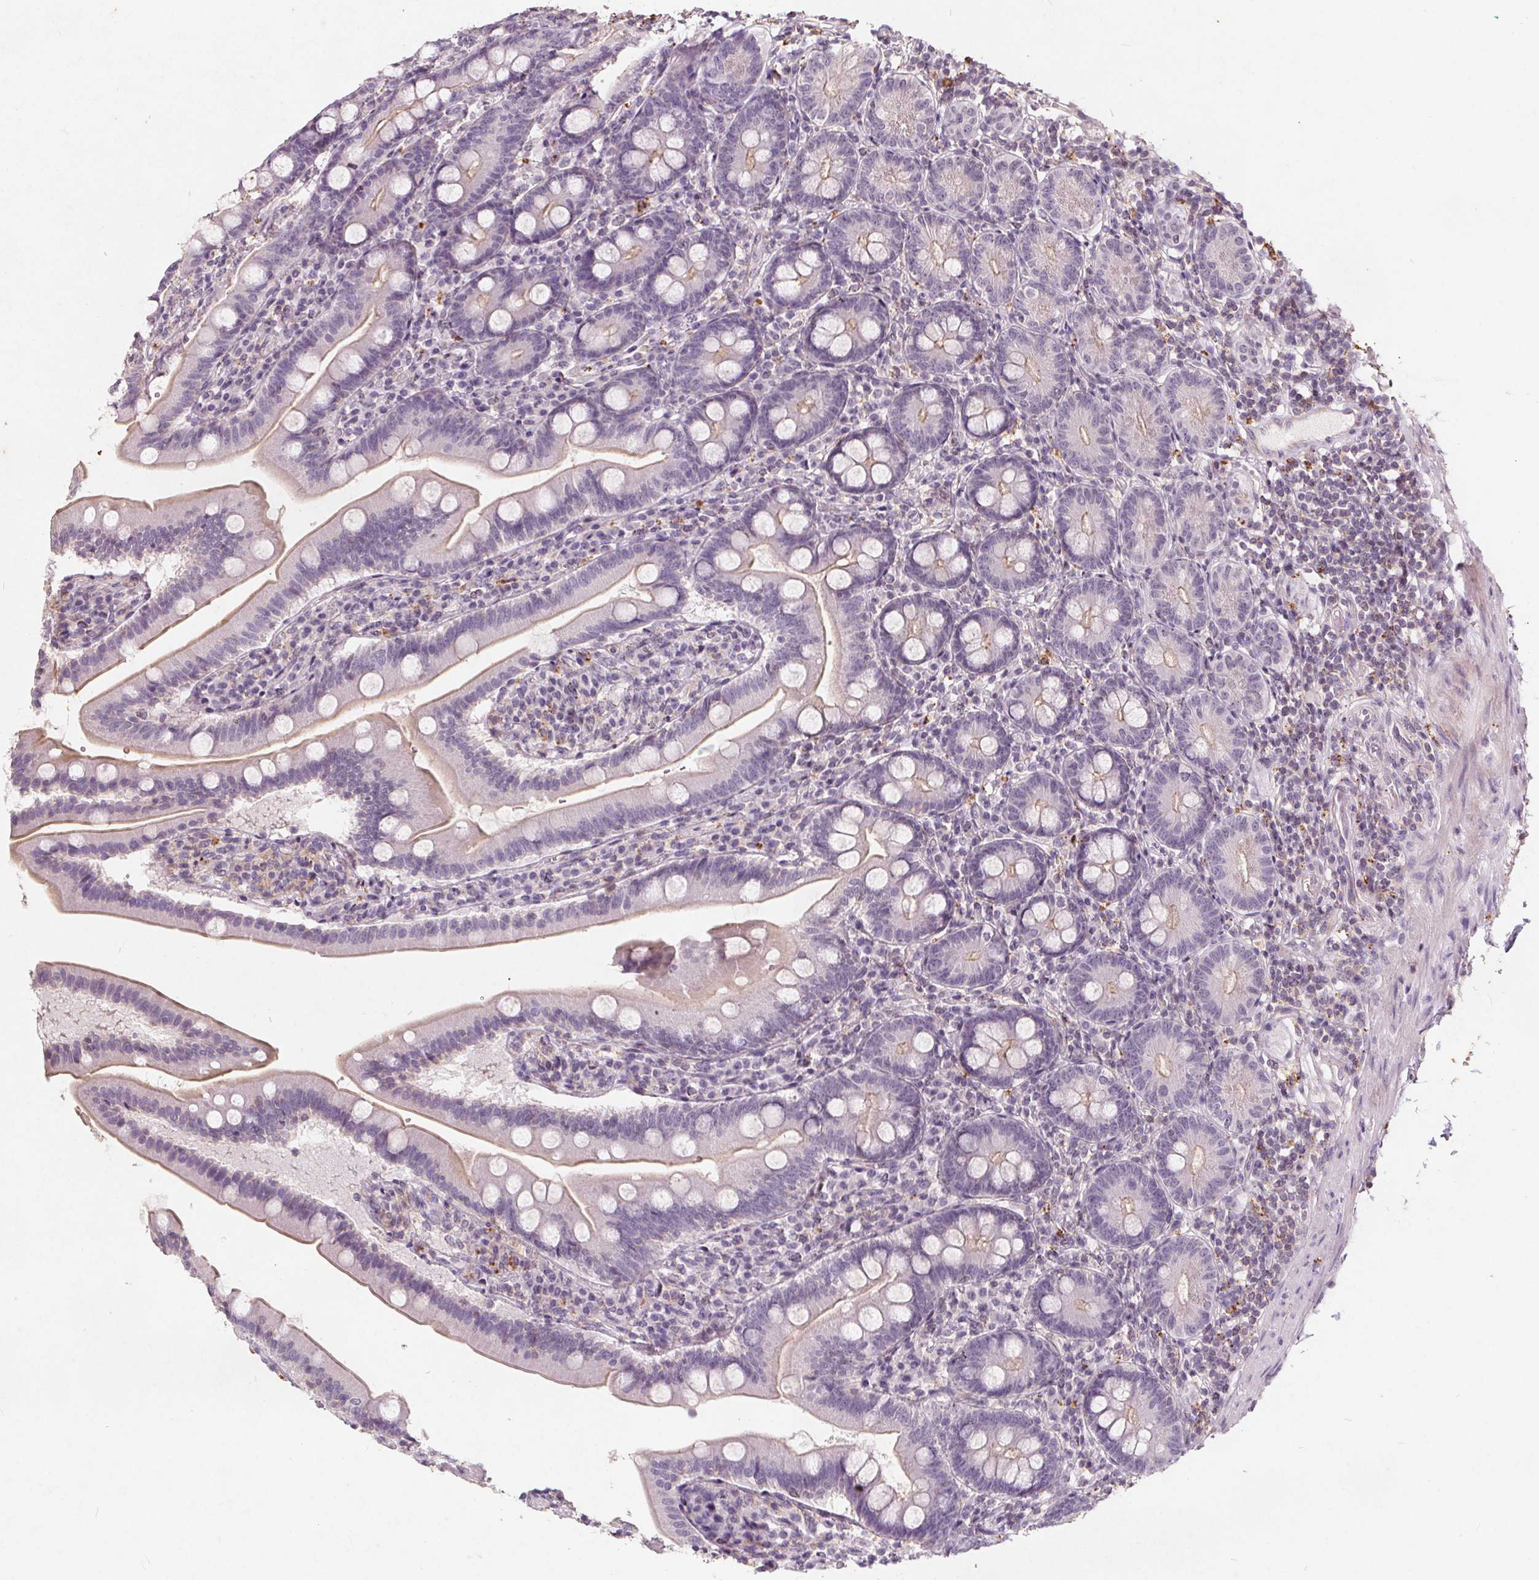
{"staining": {"intensity": "weak", "quantity": "25%-75%", "location": "cytoplasmic/membranous"}, "tissue": "duodenum", "cell_type": "Glandular cells", "image_type": "normal", "snomed": [{"axis": "morphology", "description": "Normal tissue, NOS"}, {"axis": "topography", "description": "Duodenum"}], "caption": "Approximately 25%-75% of glandular cells in benign human duodenum demonstrate weak cytoplasmic/membranous protein expression as visualized by brown immunohistochemical staining.", "gene": "C19orf84", "patient": {"sex": "female", "age": 67}}